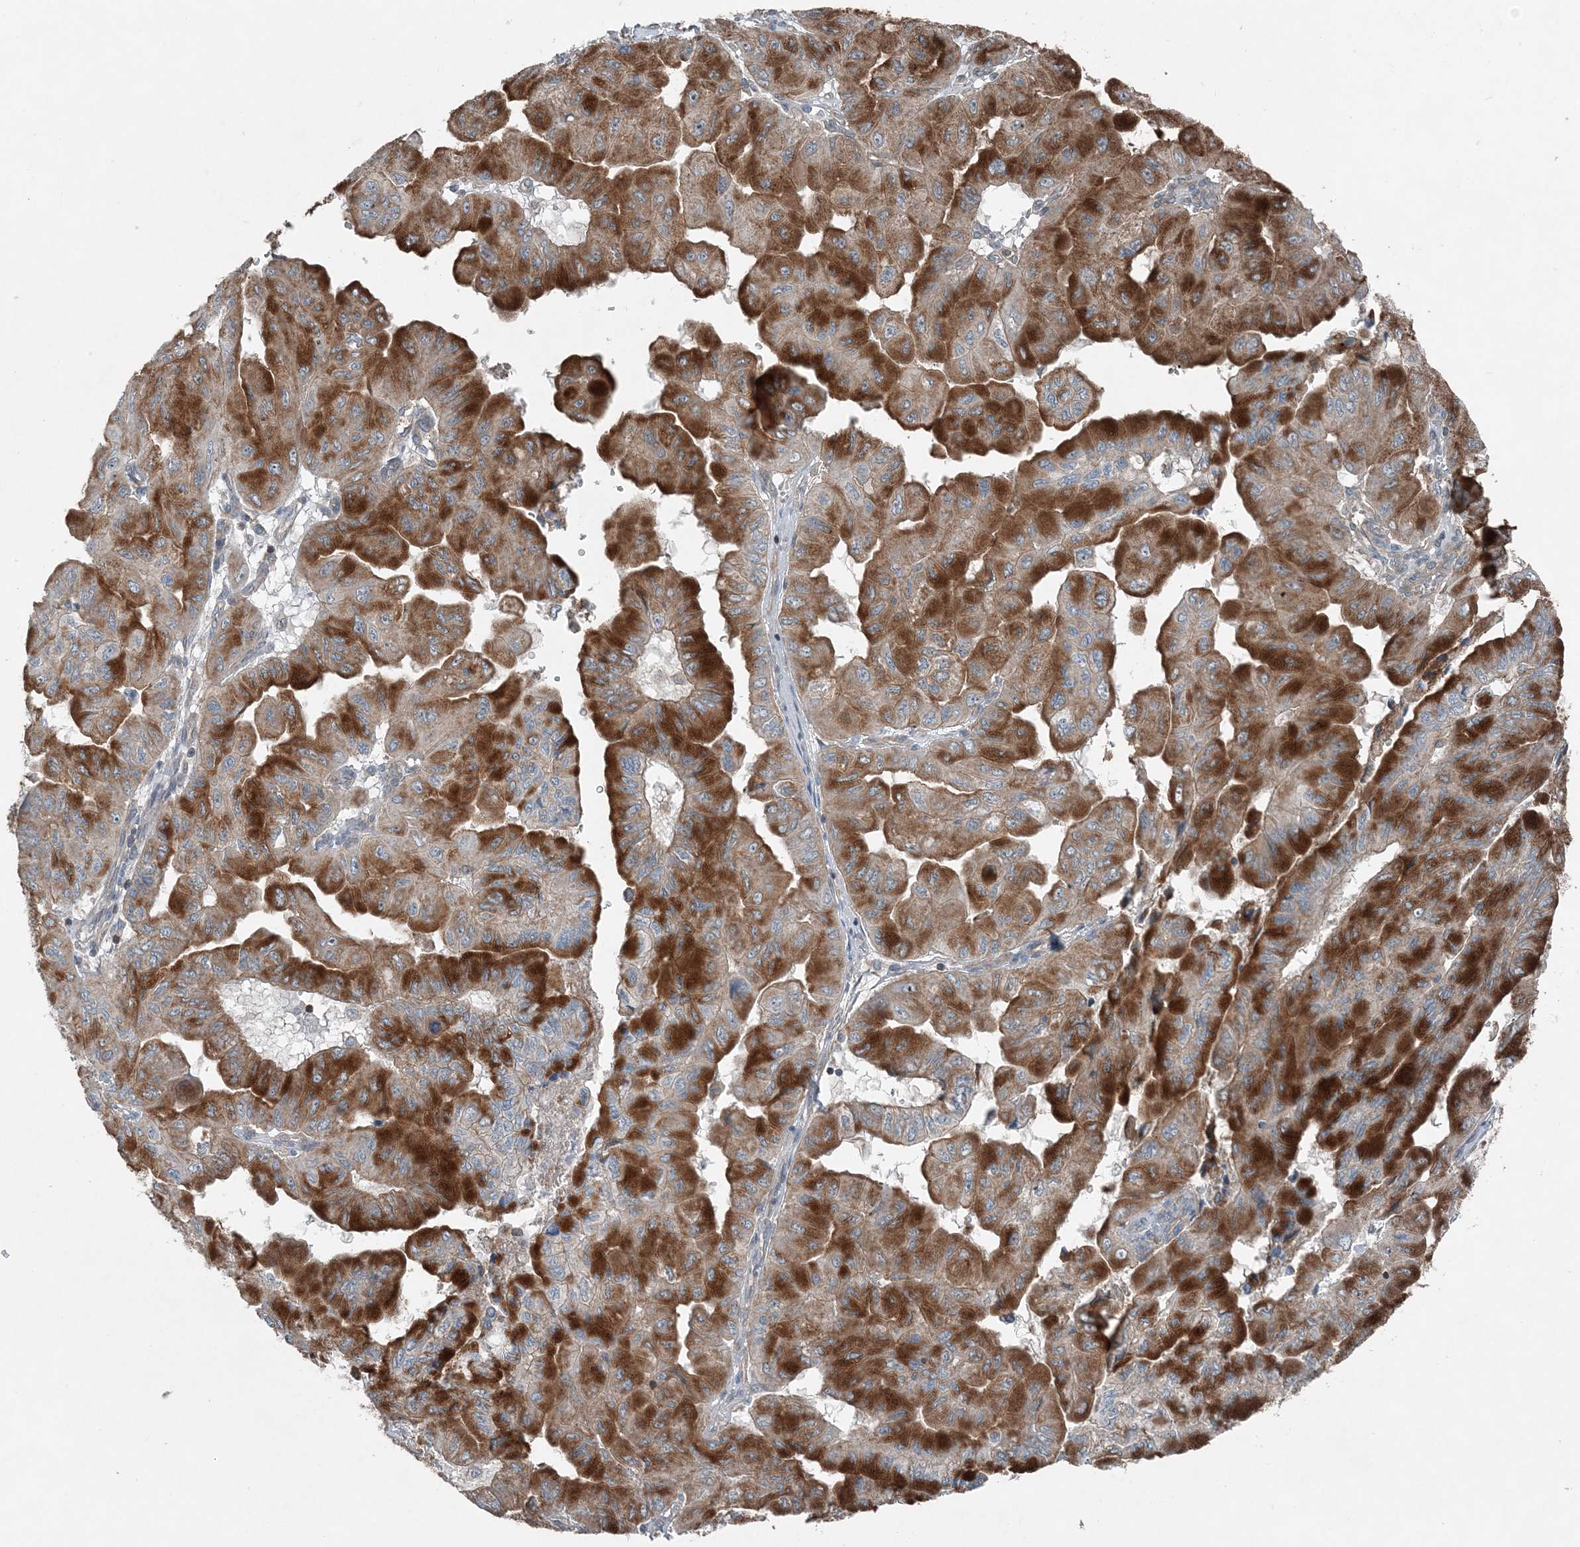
{"staining": {"intensity": "strong", "quantity": ">75%", "location": "cytoplasmic/membranous"}, "tissue": "pancreatic cancer", "cell_type": "Tumor cells", "image_type": "cancer", "snomed": [{"axis": "morphology", "description": "Adenocarcinoma, NOS"}, {"axis": "topography", "description": "Pancreas"}], "caption": "Brown immunohistochemical staining in human pancreatic adenocarcinoma demonstrates strong cytoplasmic/membranous positivity in about >75% of tumor cells.", "gene": "KY", "patient": {"sex": "male", "age": 51}}